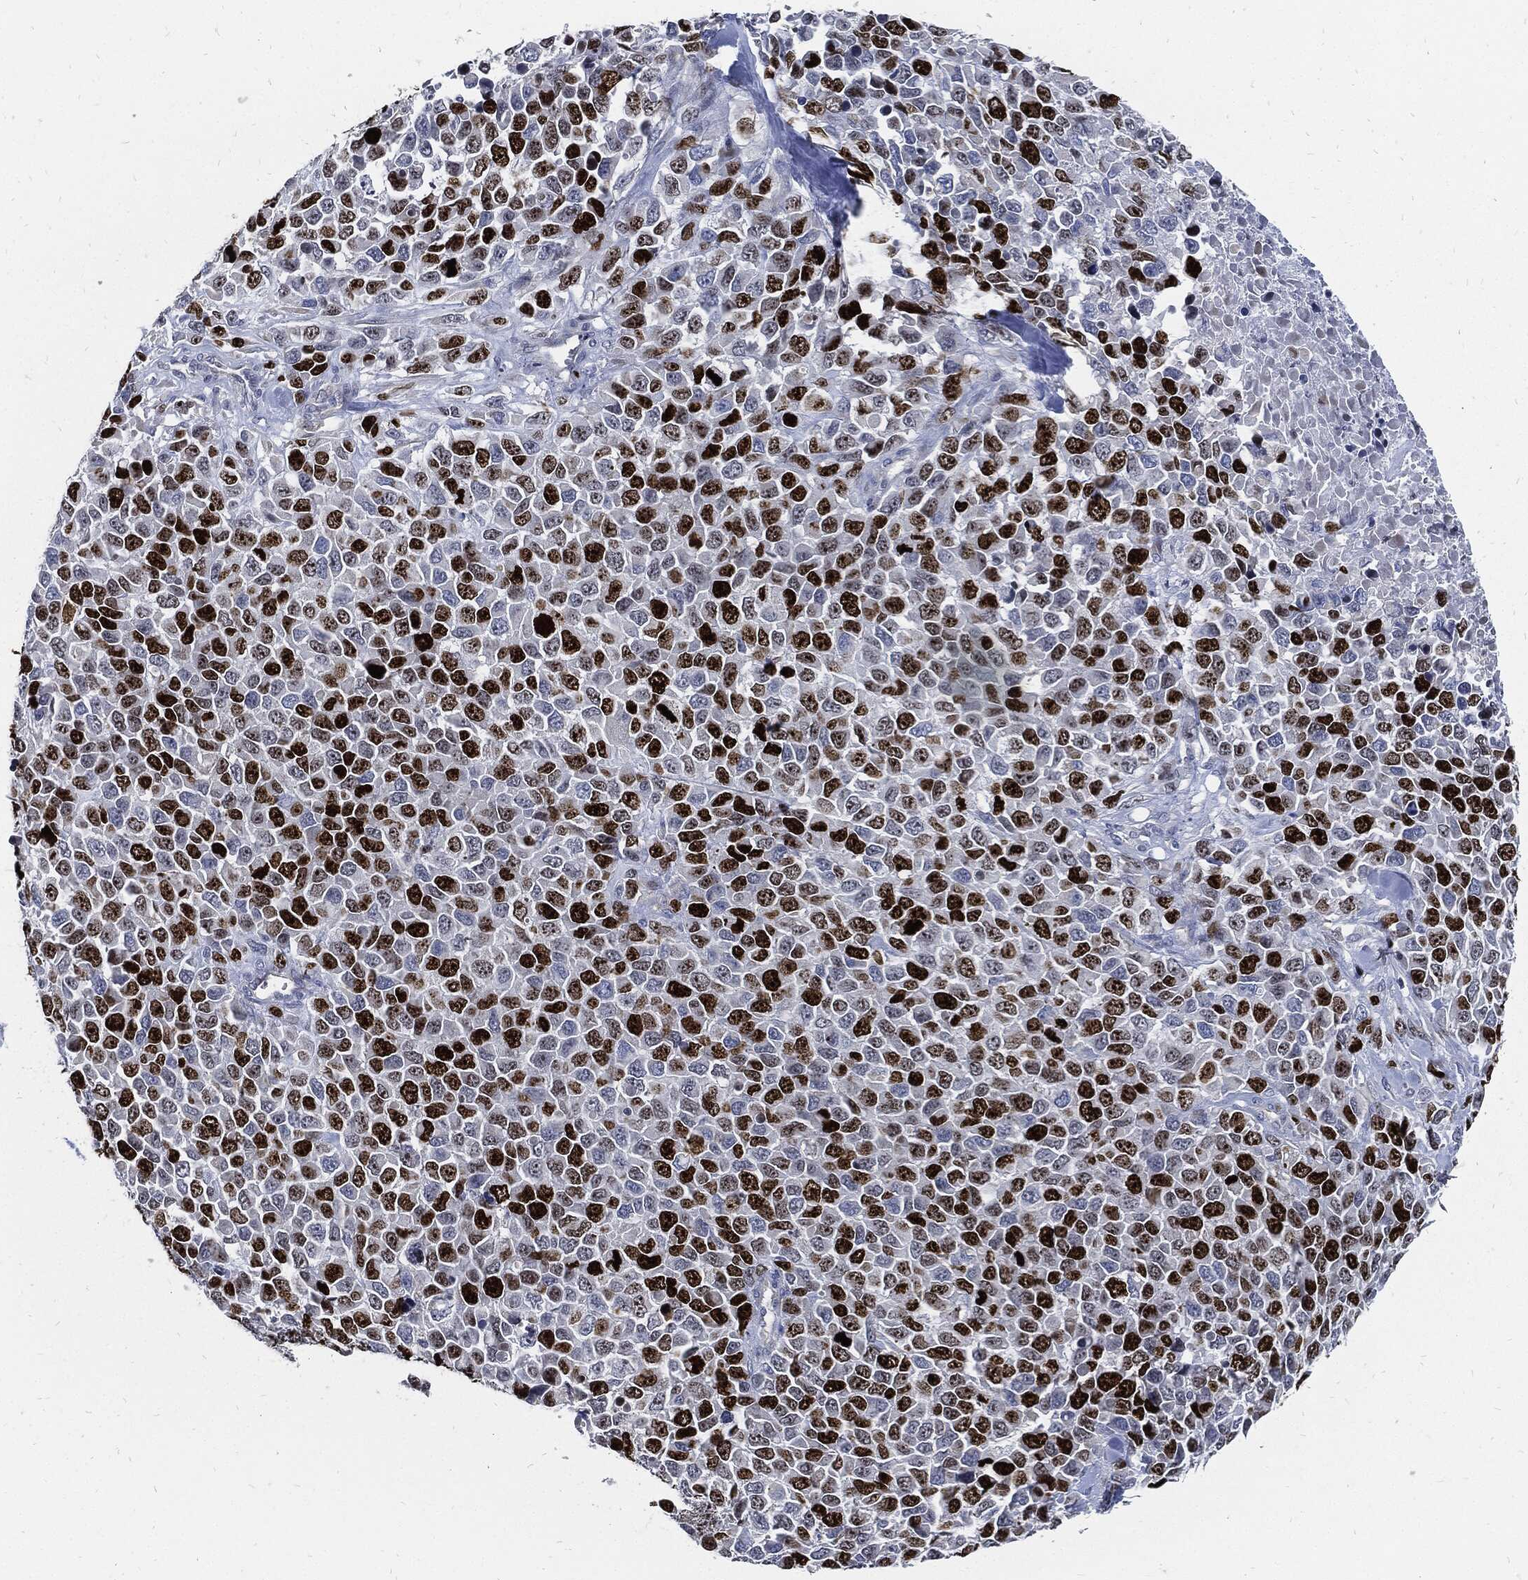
{"staining": {"intensity": "strong", "quantity": "25%-75%", "location": "nuclear"}, "tissue": "melanoma", "cell_type": "Tumor cells", "image_type": "cancer", "snomed": [{"axis": "morphology", "description": "Malignant melanoma, Metastatic site"}, {"axis": "topography", "description": "Skin"}], "caption": "Tumor cells show high levels of strong nuclear positivity in approximately 25%-75% of cells in melanoma.", "gene": "MKI67", "patient": {"sex": "male", "age": 84}}